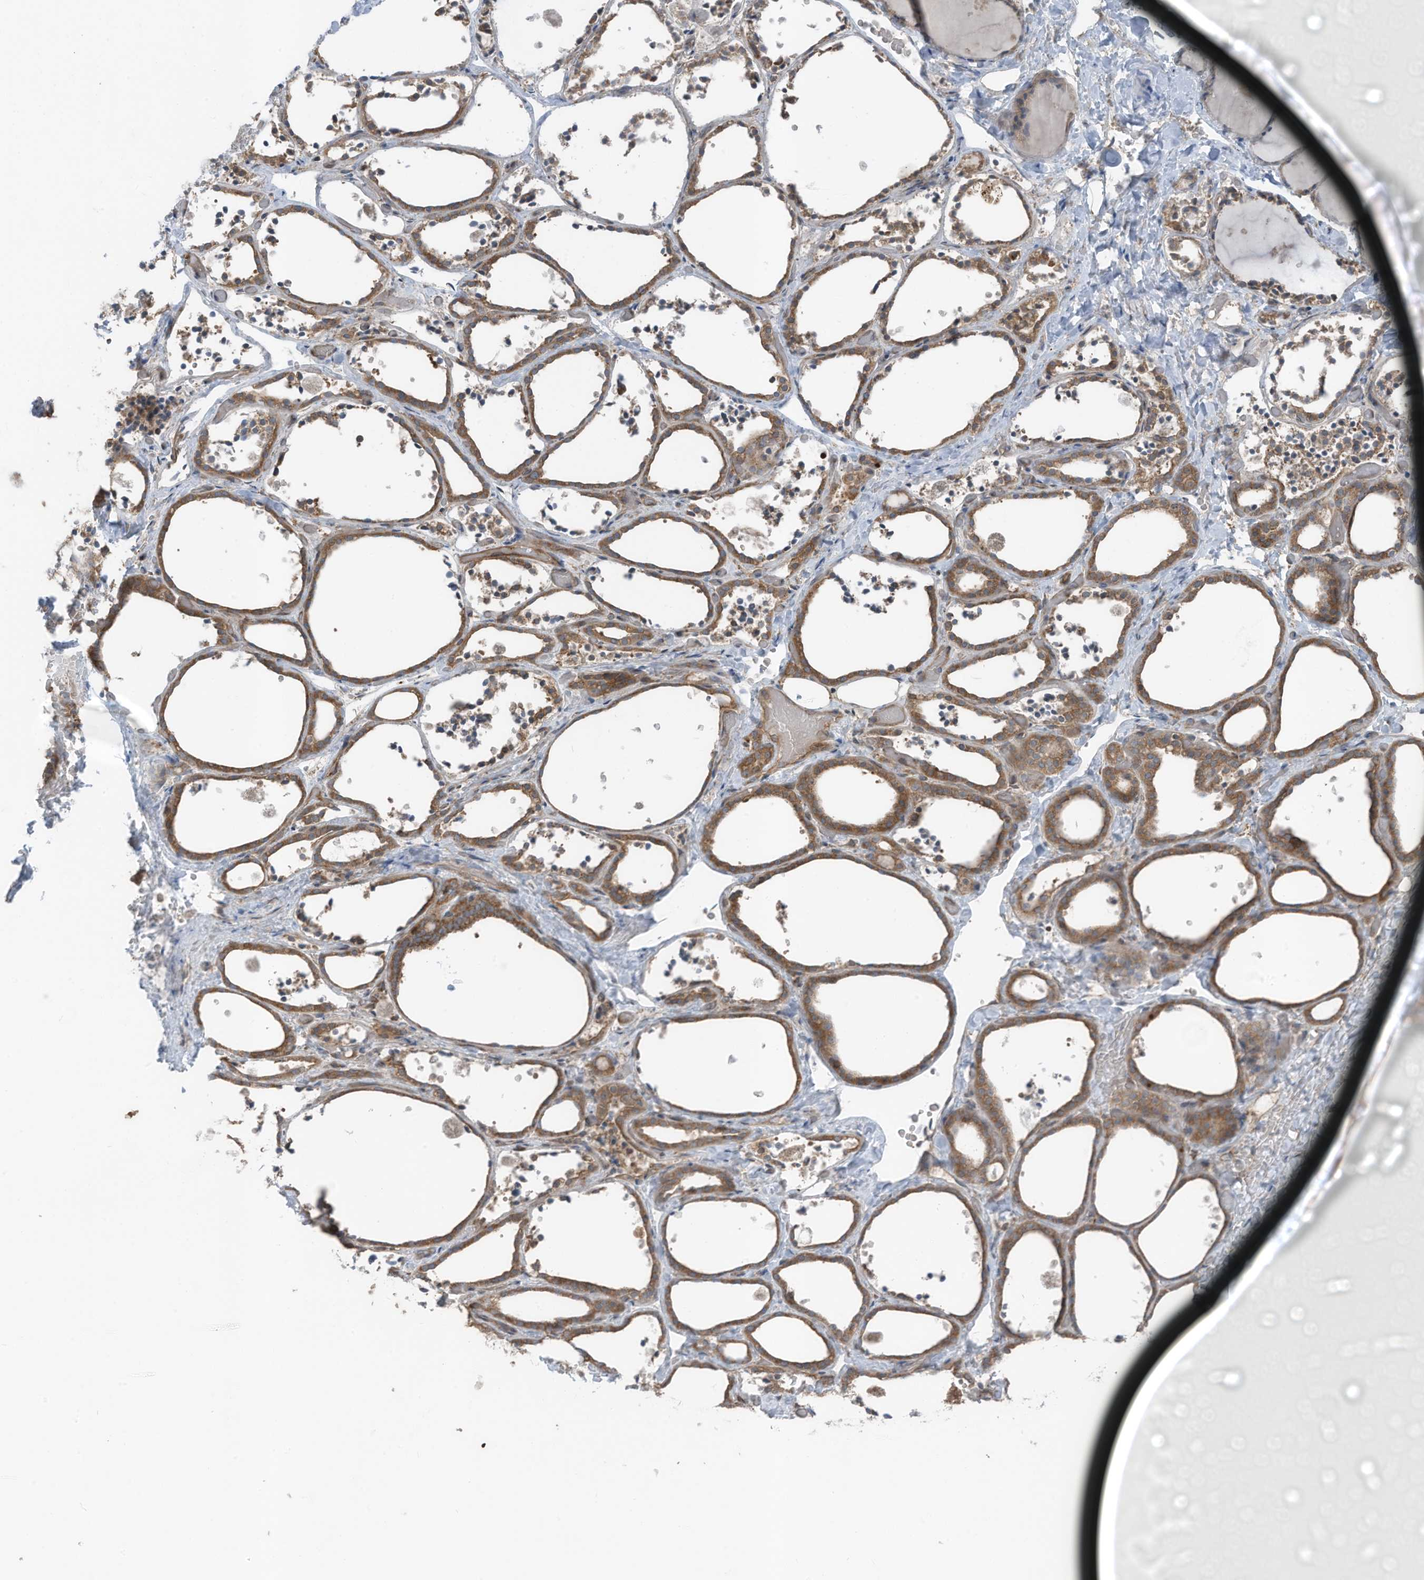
{"staining": {"intensity": "moderate", "quantity": ">75%", "location": "cytoplasmic/membranous"}, "tissue": "thyroid gland", "cell_type": "Glandular cells", "image_type": "normal", "snomed": [{"axis": "morphology", "description": "Normal tissue, NOS"}, {"axis": "topography", "description": "Thyroid gland"}], "caption": "A medium amount of moderate cytoplasmic/membranous expression is seen in approximately >75% of glandular cells in normal thyroid gland.", "gene": "TXNDC9", "patient": {"sex": "female", "age": 44}}